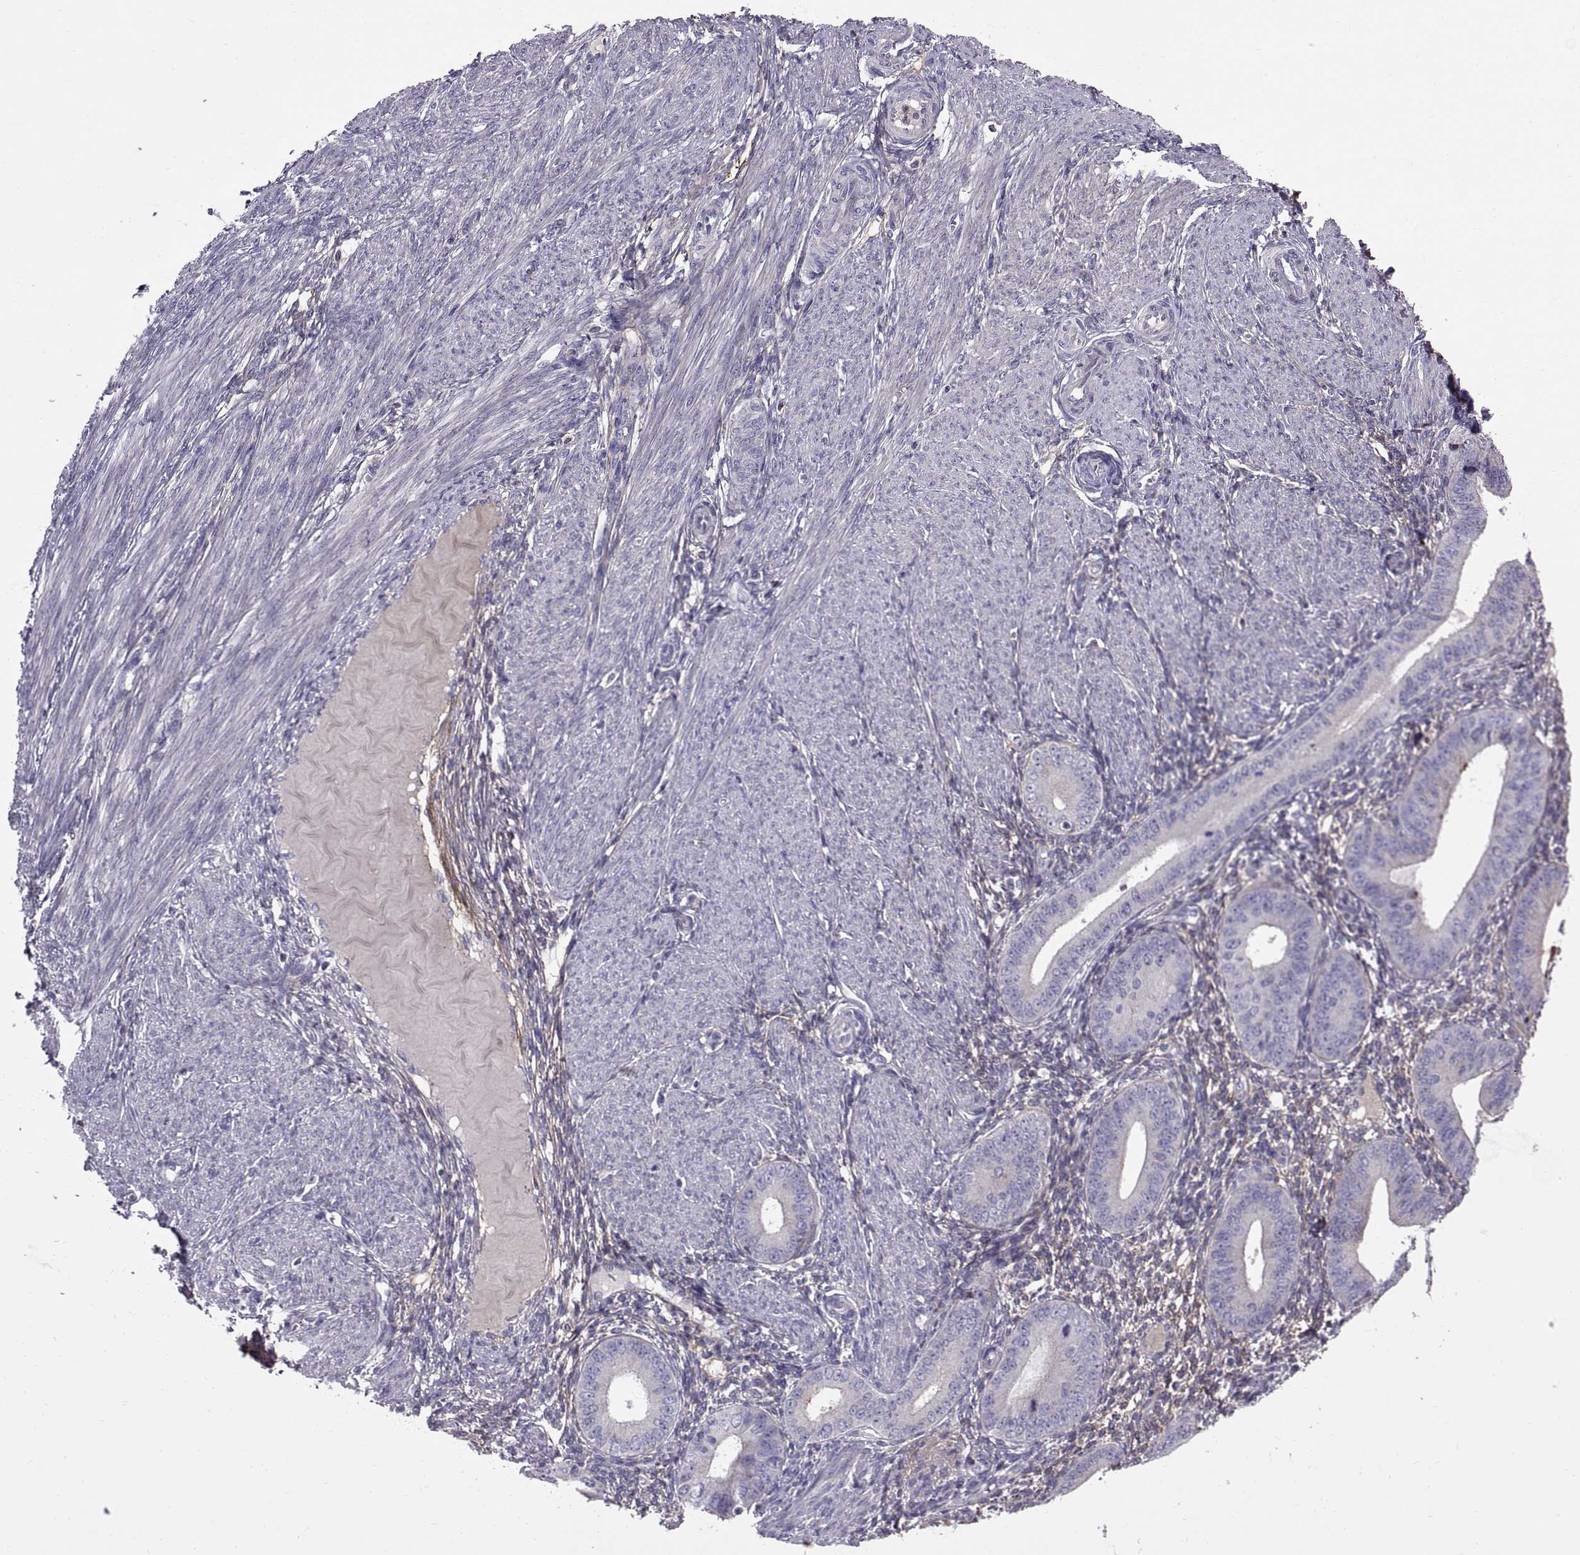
{"staining": {"intensity": "strong", "quantity": "25%-75%", "location": "cytoplasmic/membranous"}, "tissue": "endometrium", "cell_type": "Cells in endometrial stroma", "image_type": "normal", "snomed": [{"axis": "morphology", "description": "Normal tissue, NOS"}, {"axis": "topography", "description": "Endometrium"}], "caption": "Immunohistochemistry (IHC) photomicrograph of benign endometrium stained for a protein (brown), which demonstrates high levels of strong cytoplasmic/membranous expression in about 25%-75% of cells in endometrial stroma.", "gene": "EMILIN2", "patient": {"sex": "female", "age": 39}}